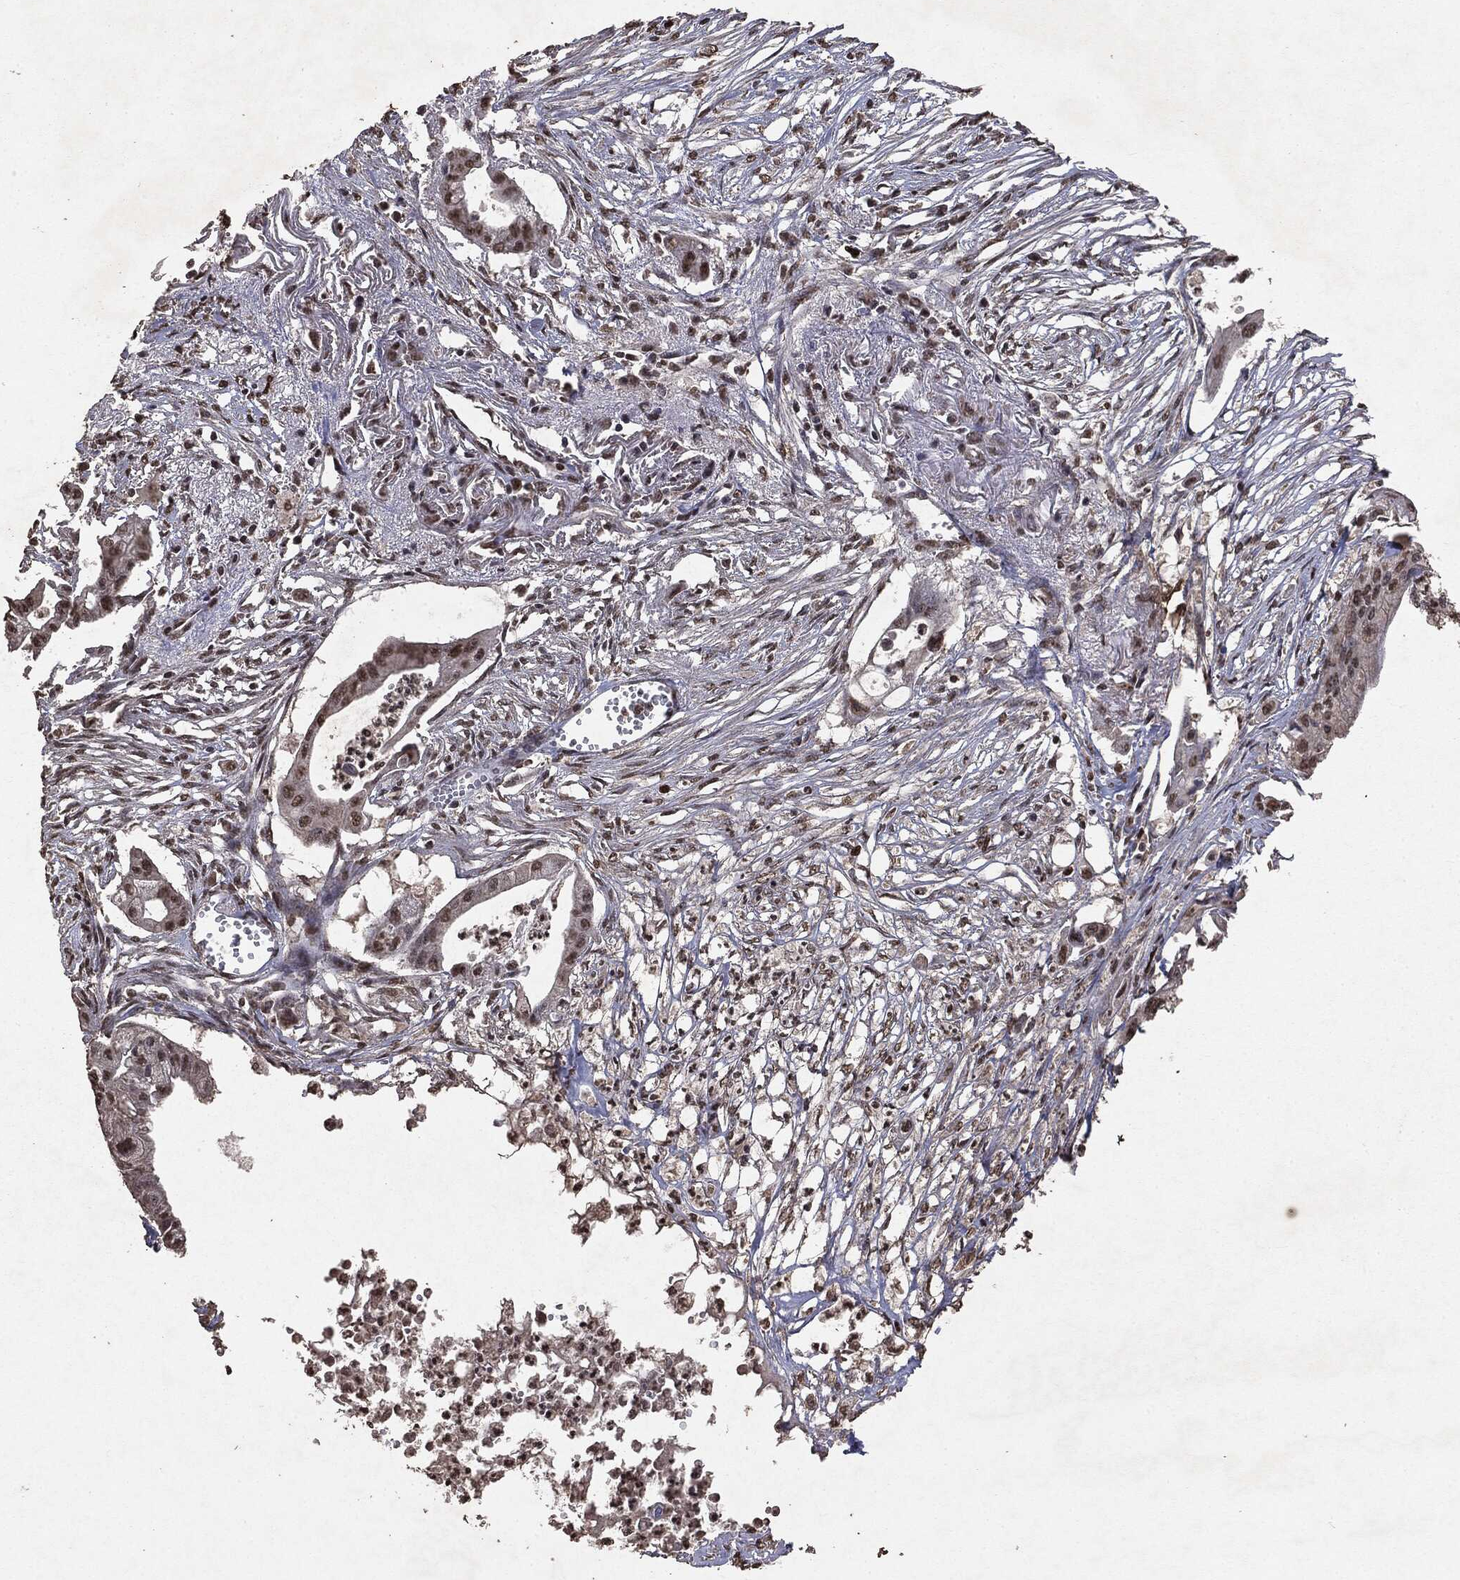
{"staining": {"intensity": "moderate", "quantity": ">75%", "location": "nuclear"}, "tissue": "pancreatic cancer", "cell_type": "Tumor cells", "image_type": "cancer", "snomed": [{"axis": "morphology", "description": "Normal tissue, NOS"}, {"axis": "morphology", "description": "Adenocarcinoma, NOS"}, {"axis": "topography", "description": "Pancreas"}], "caption": "IHC staining of pancreatic cancer, which reveals medium levels of moderate nuclear staining in about >75% of tumor cells indicating moderate nuclear protein staining. The staining was performed using DAB (3,3'-diaminobenzidine) (brown) for protein detection and nuclei were counterstained in hematoxylin (blue).", "gene": "RAD18", "patient": {"sex": "female", "age": 58}}